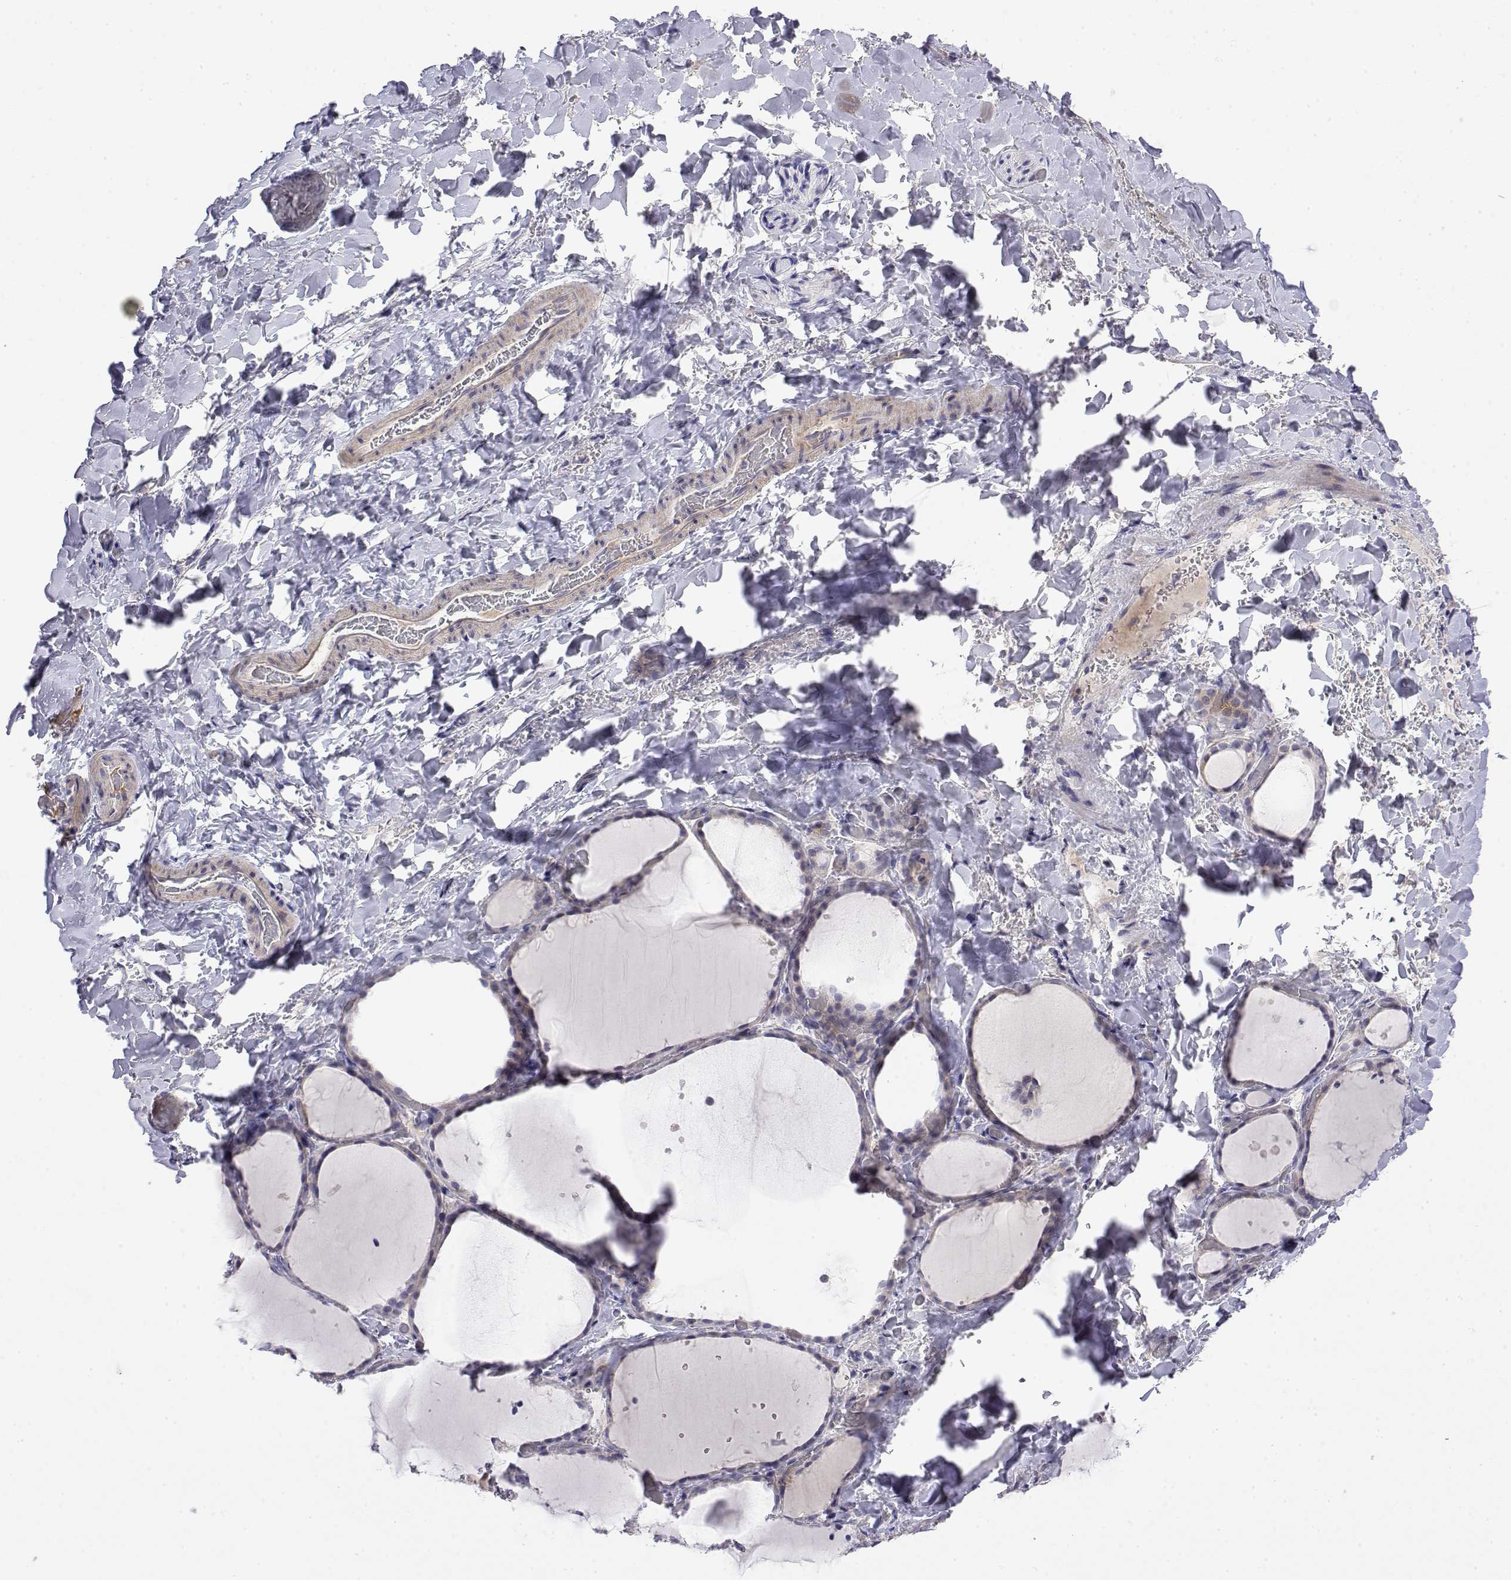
{"staining": {"intensity": "negative", "quantity": "none", "location": "none"}, "tissue": "thyroid gland", "cell_type": "Glandular cells", "image_type": "normal", "snomed": [{"axis": "morphology", "description": "Normal tissue, NOS"}, {"axis": "topography", "description": "Thyroid gland"}], "caption": "Glandular cells show no significant protein expression in benign thyroid gland. (DAB (3,3'-diaminobenzidine) IHC with hematoxylin counter stain).", "gene": "GGACT", "patient": {"sex": "female", "age": 36}}